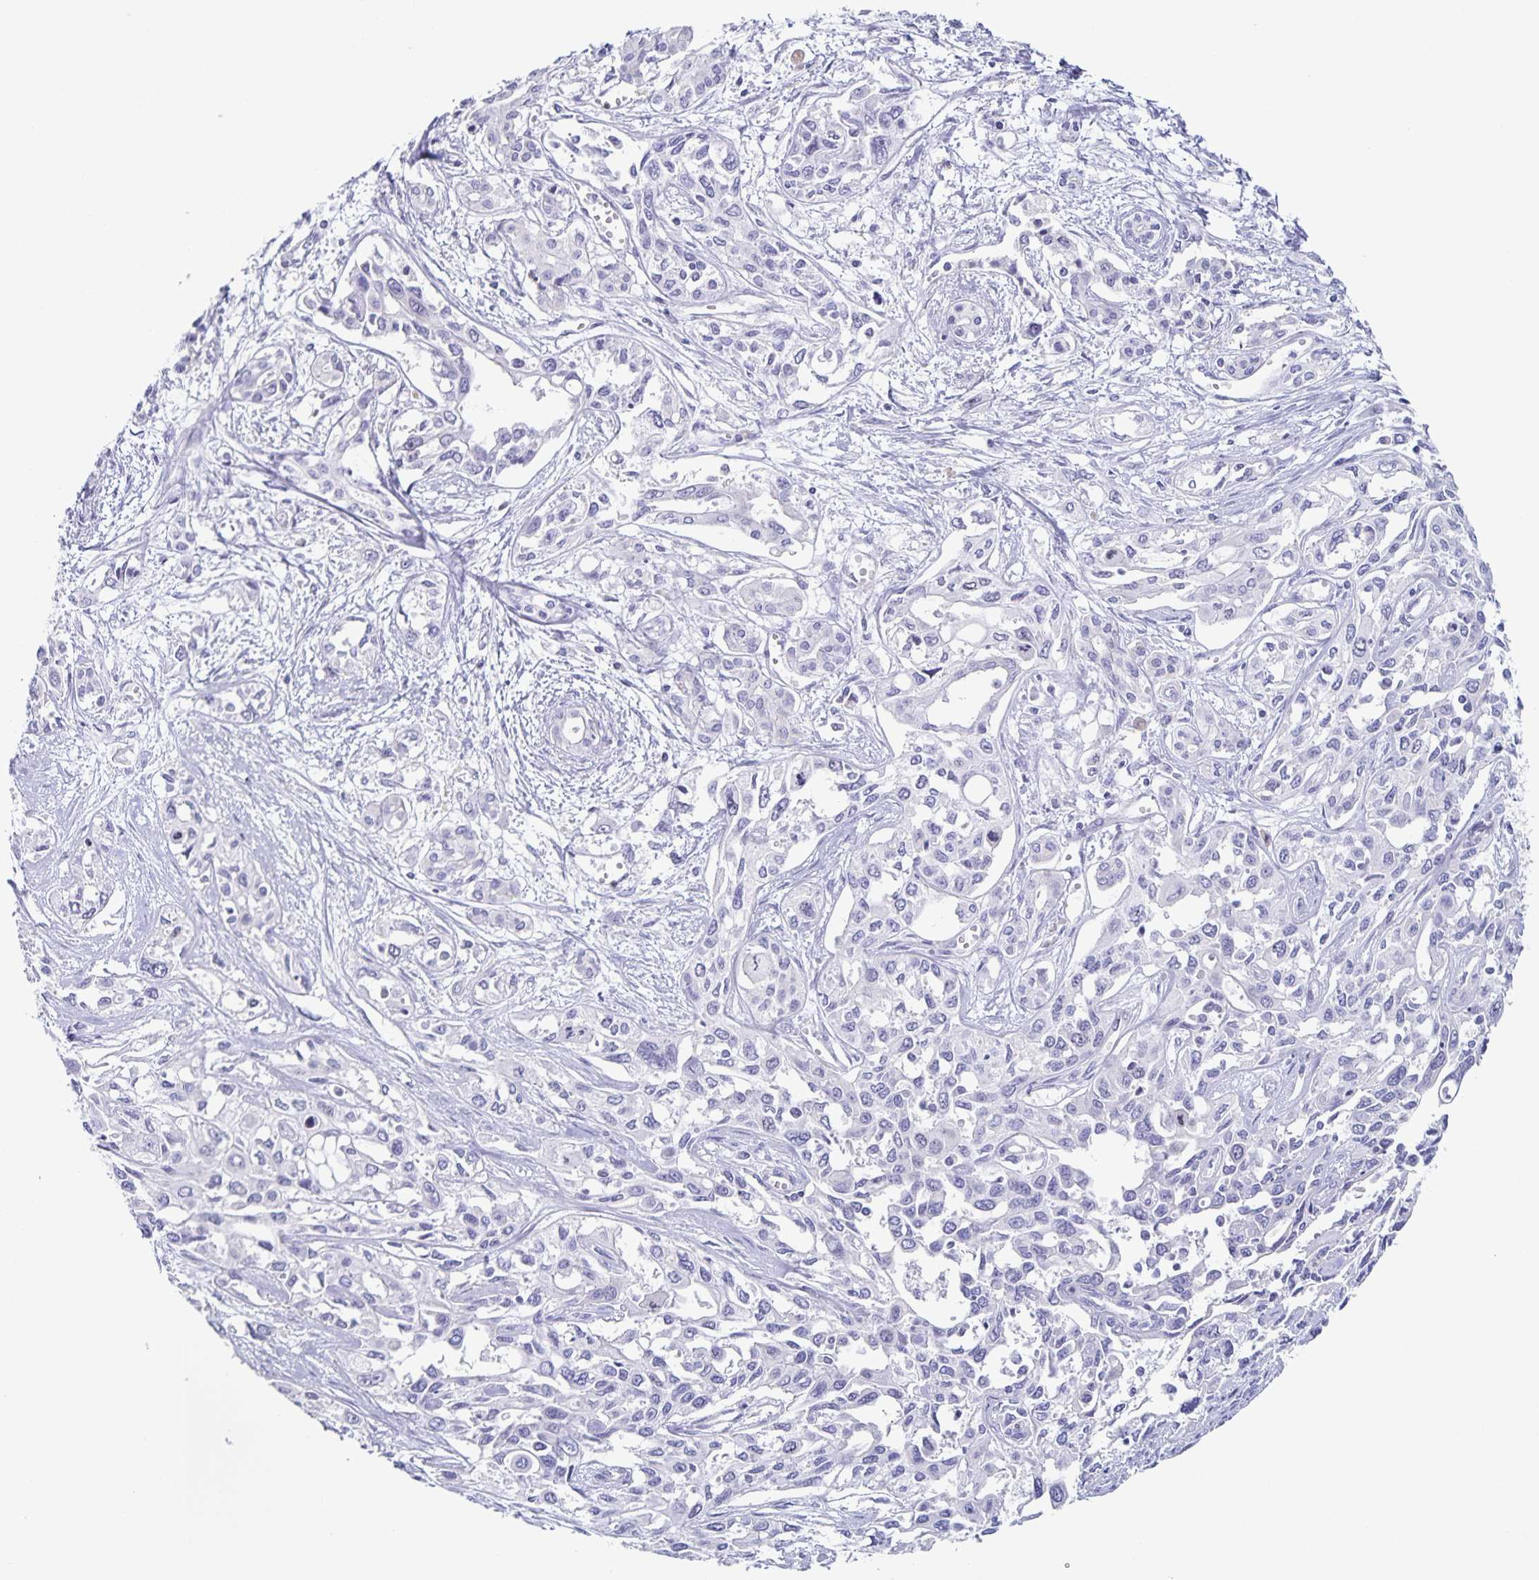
{"staining": {"intensity": "negative", "quantity": "none", "location": "none"}, "tissue": "pancreatic cancer", "cell_type": "Tumor cells", "image_type": "cancer", "snomed": [{"axis": "morphology", "description": "Adenocarcinoma, NOS"}, {"axis": "topography", "description": "Pancreas"}], "caption": "This image is of adenocarcinoma (pancreatic) stained with immunohistochemistry to label a protein in brown with the nuclei are counter-stained blue. There is no positivity in tumor cells. (DAB immunohistochemistry (IHC) visualized using brightfield microscopy, high magnification).", "gene": "CENPH", "patient": {"sex": "female", "age": 55}}